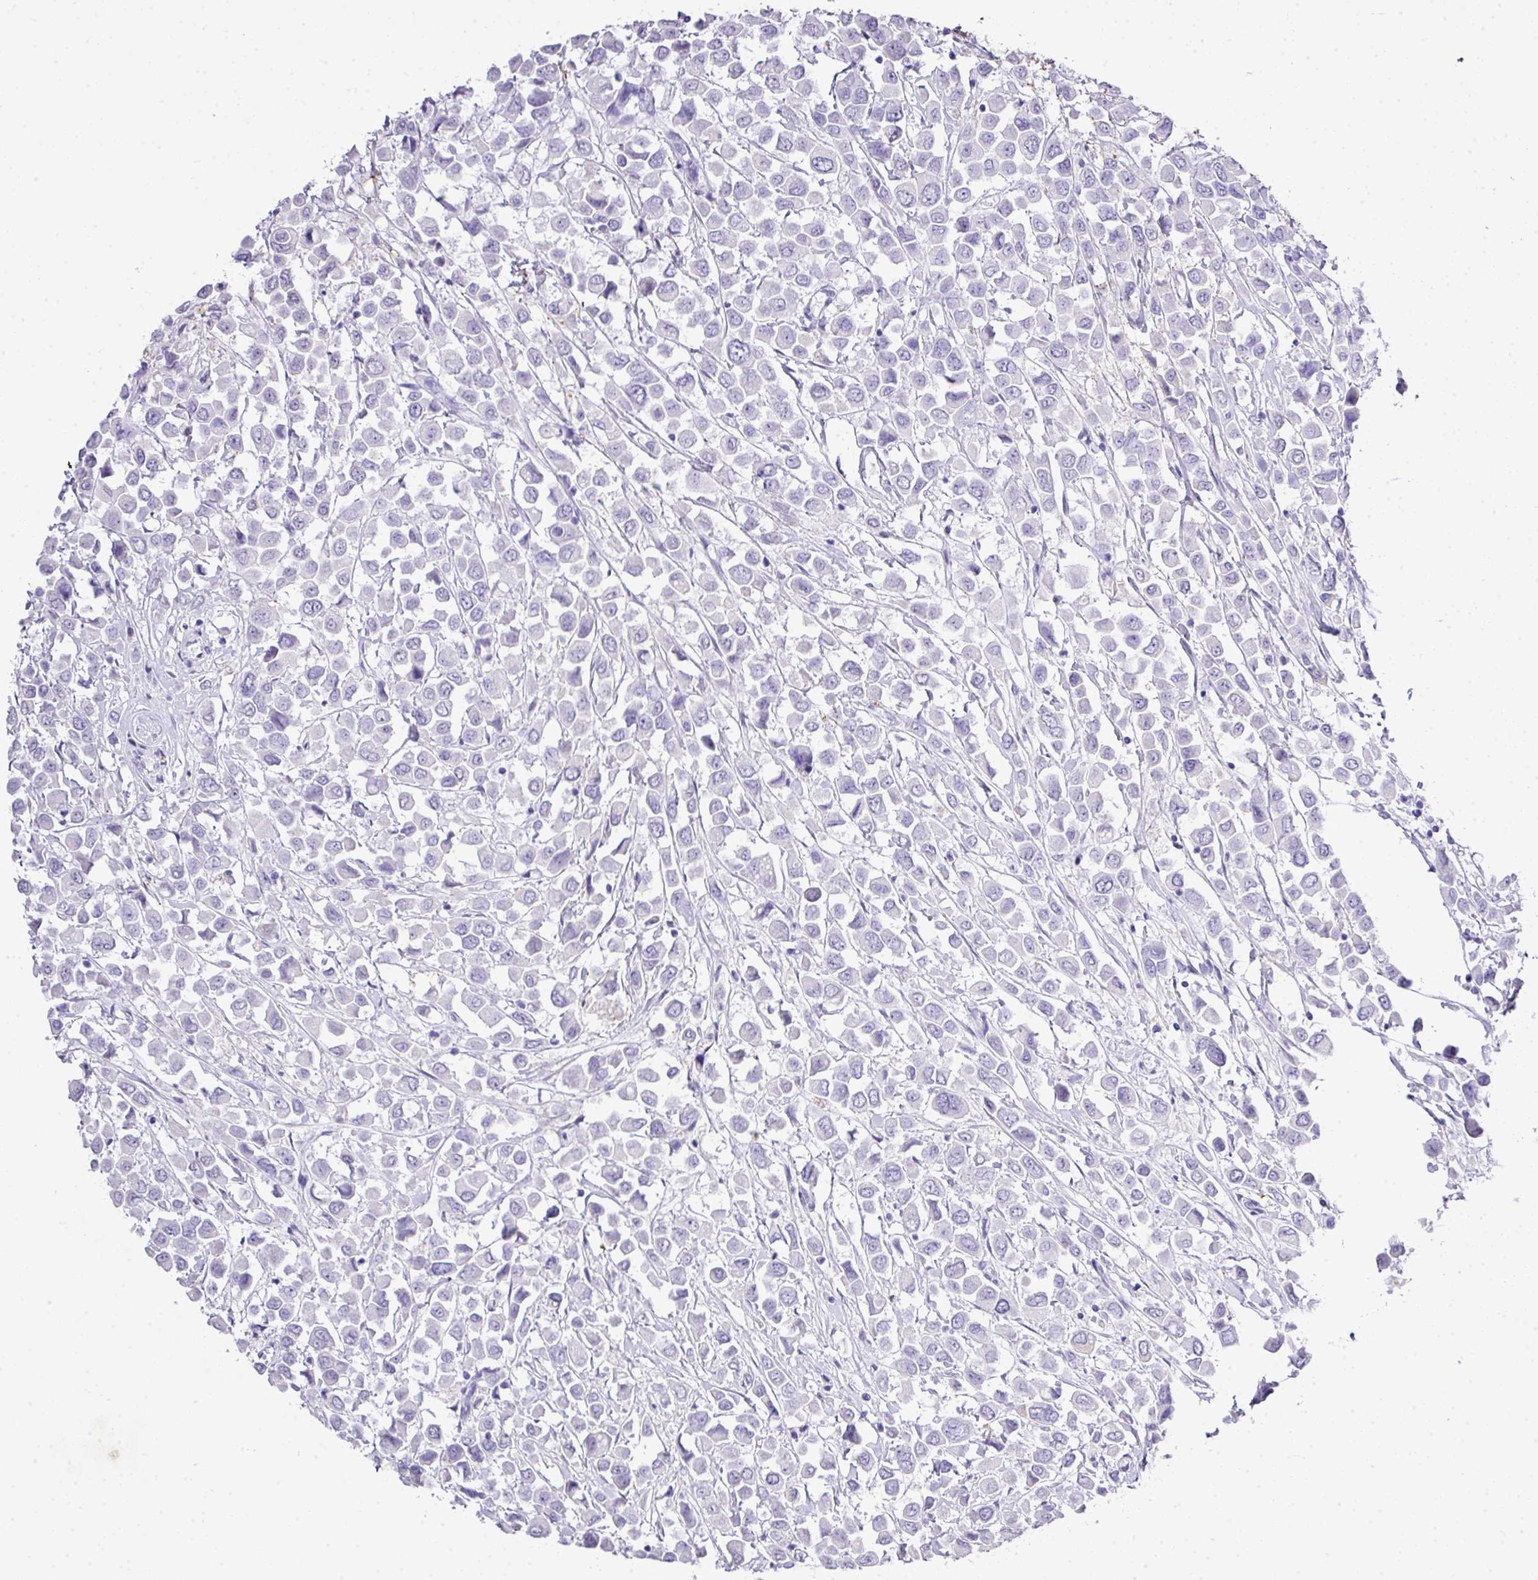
{"staining": {"intensity": "negative", "quantity": "none", "location": "none"}, "tissue": "breast cancer", "cell_type": "Tumor cells", "image_type": "cancer", "snomed": [{"axis": "morphology", "description": "Duct carcinoma"}, {"axis": "topography", "description": "Breast"}], "caption": "This is an IHC image of breast infiltrating ductal carcinoma. There is no expression in tumor cells.", "gene": "KCNJ11", "patient": {"sex": "female", "age": 61}}